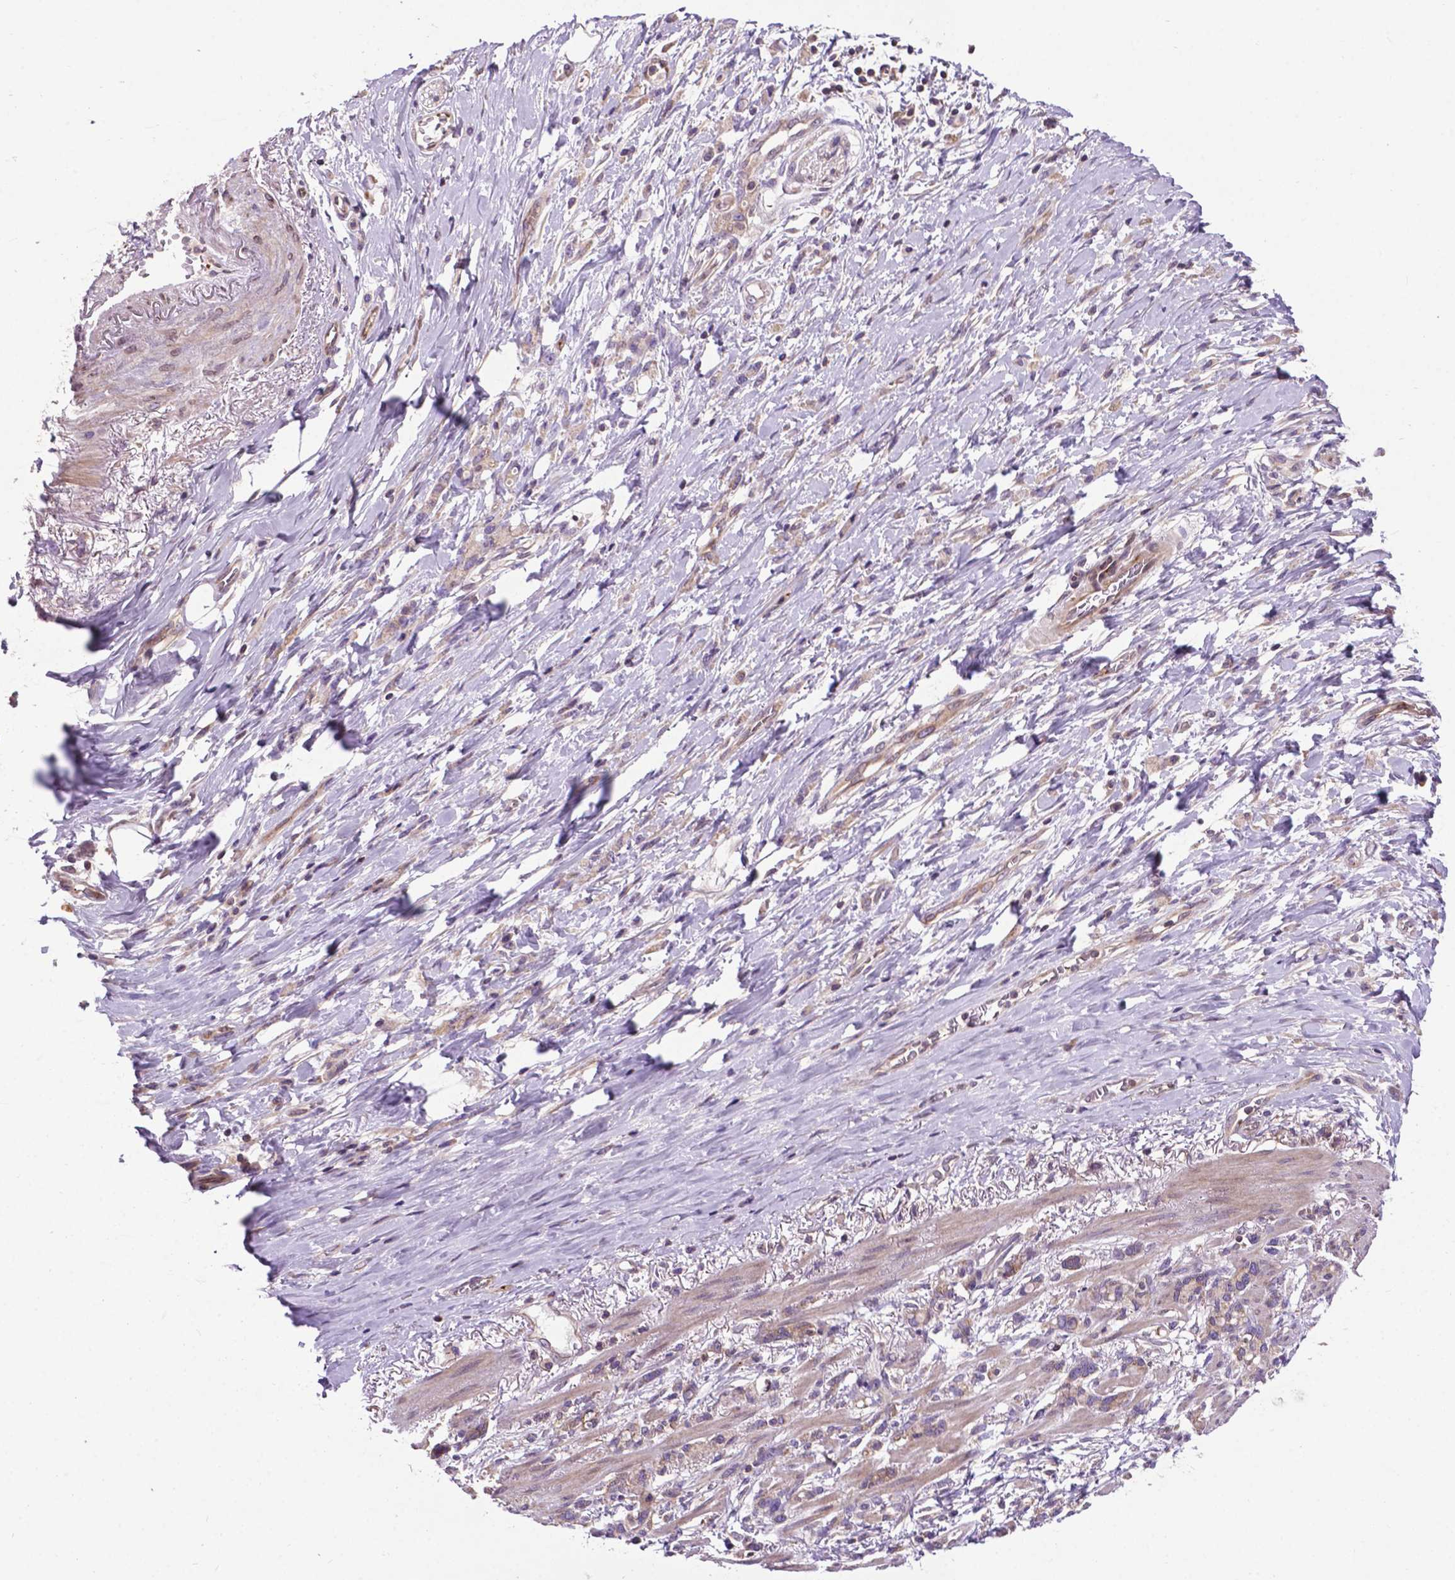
{"staining": {"intensity": "negative", "quantity": "none", "location": "none"}, "tissue": "stomach cancer", "cell_type": "Tumor cells", "image_type": "cancer", "snomed": [{"axis": "morphology", "description": "Adenocarcinoma, NOS"}, {"axis": "topography", "description": "Stomach"}], "caption": "An image of human stomach cancer (adenocarcinoma) is negative for staining in tumor cells. The staining is performed using DAB (3,3'-diaminobenzidine) brown chromogen with nuclei counter-stained in using hematoxylin.", "gene": "SPNS2", "patient": {"sex": "female", "age": 84}}